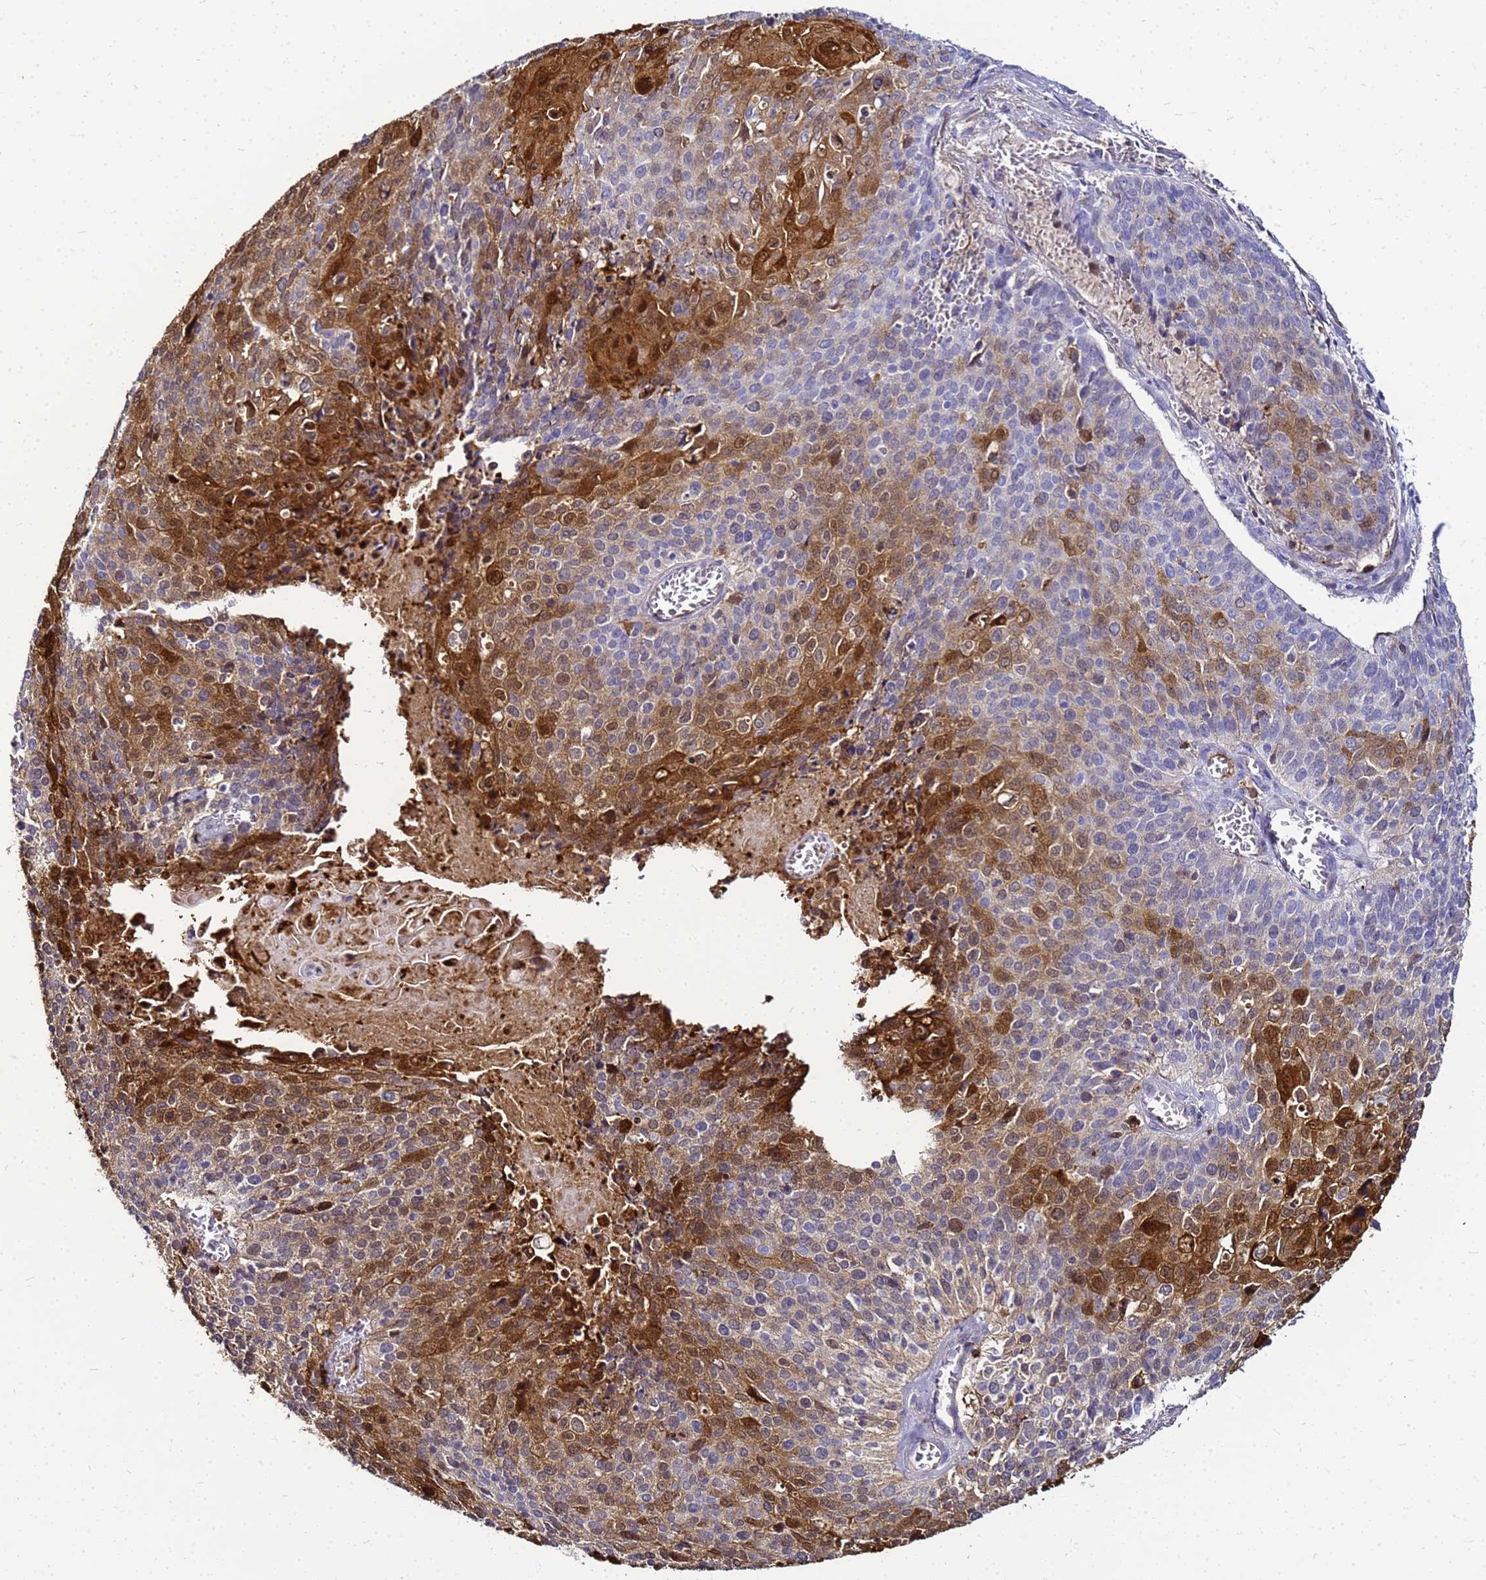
{"staining": {"intensity": "strong", "quantity": "<25%", "location": "cytoplasmic/membranous,nuclear"}, "tissue": "cervical cancer", "cell_type": "Tumor cells", "image_type": "cancer", "snomed": [{"axis": "morphology", "description": "Squamous cell carcinoma, NOS"}, {"axis": "topography", "description": "Cervix"}], "caption": "High-power microscopy captured an immunohistochemistry (IHC) photomicrograph of cervical cancer (squamous cell carcinoma), revealing strong cytoplasmic/membranous and nuclear expression in approximately <25% of tumor cells. (Brightfield microscopy of DAB IHC at high magnification).", "gene": "CSTA", "patient": {"sex": "female", "age": 39}}